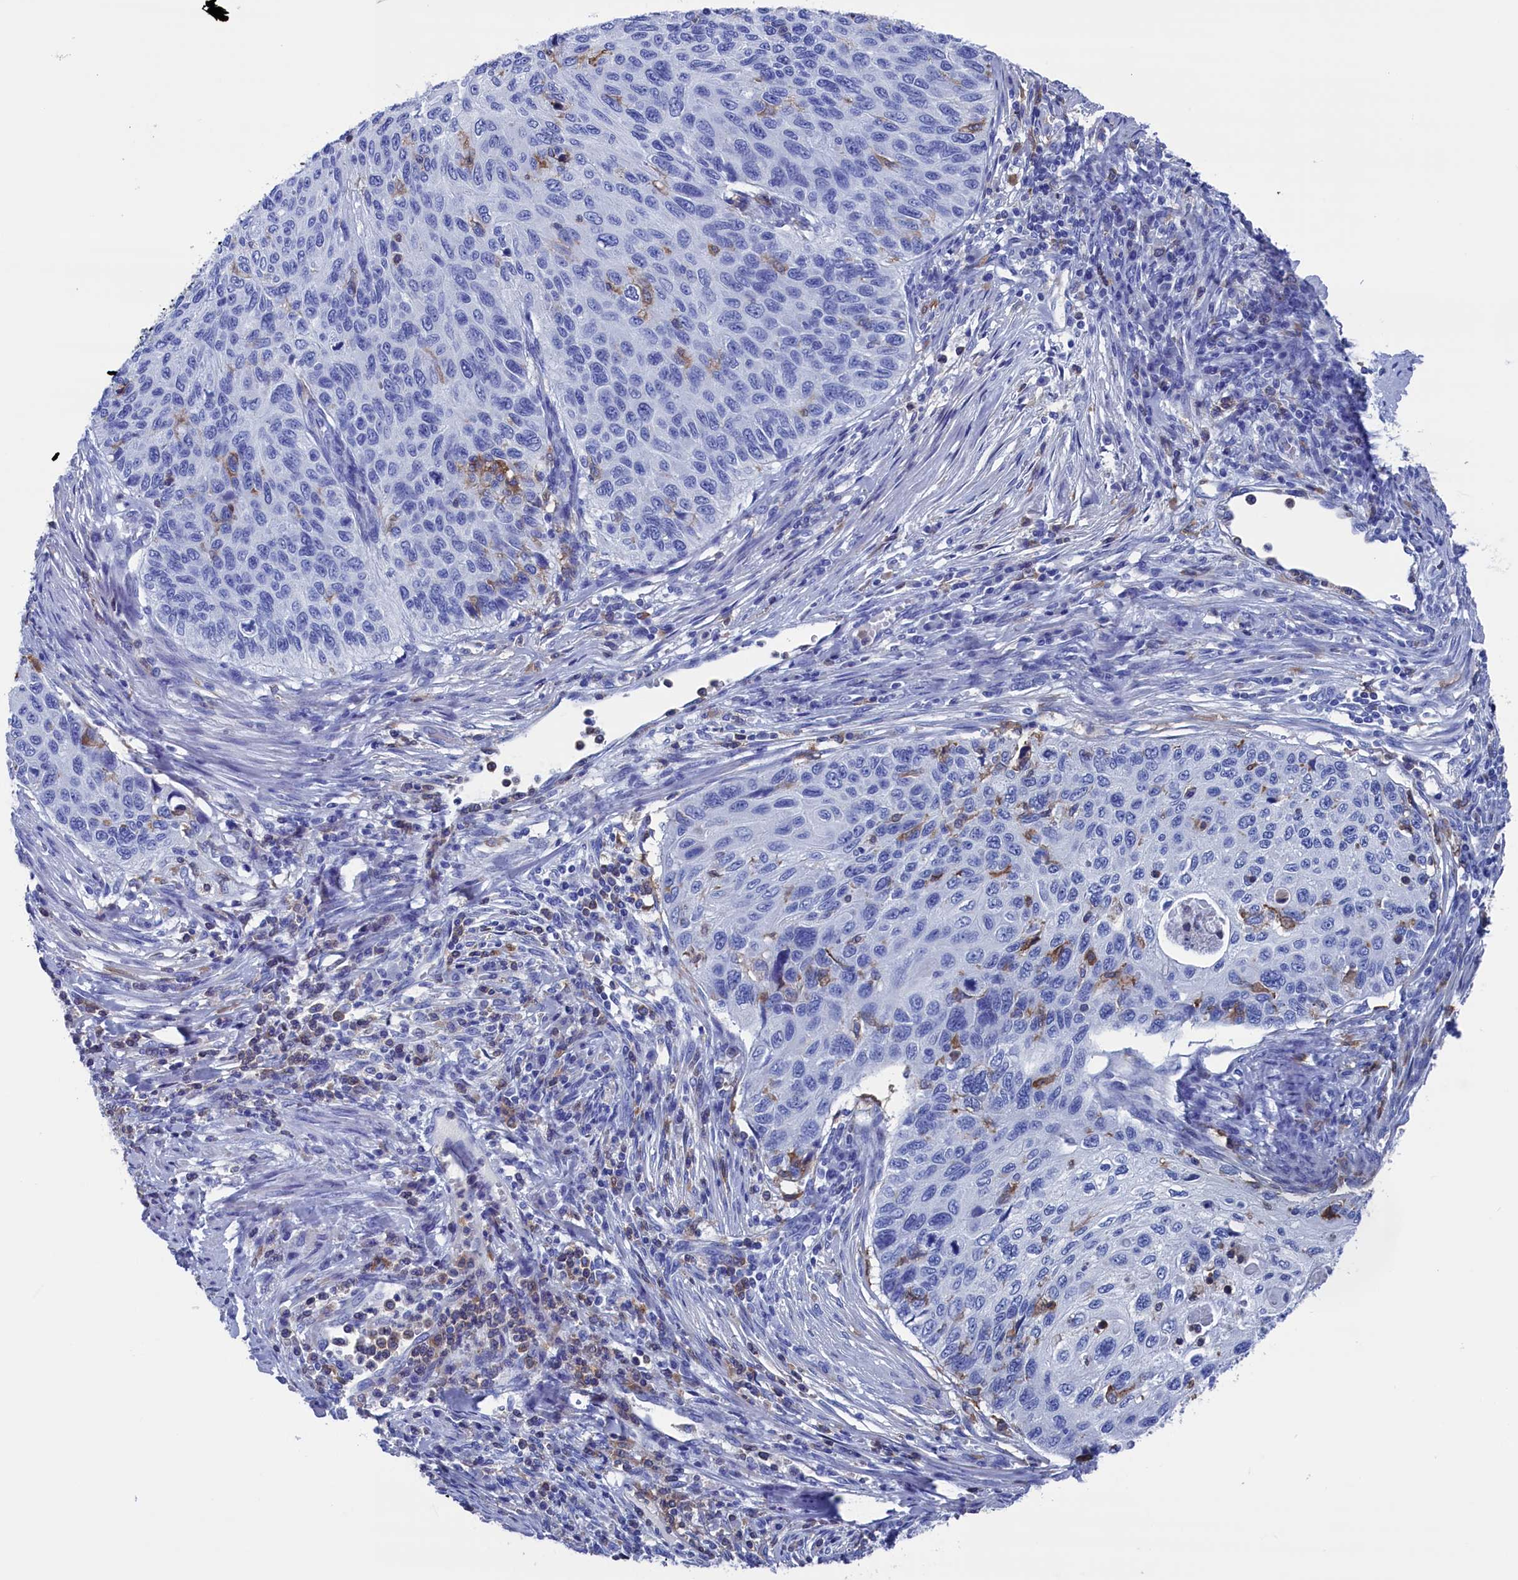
{"staining": {"intensity": "weak", "quantity": "<25%", "location": "cytoplasmic/membranous"}, "tissue": "cervical cancer", "cell_type": "Tumor cells", "image_type": "cancer", "snomed": [{"axis": "morphology", "description": "Squamous cell carcinoma, NOS"}, {"axis": "topography", "description": "Cervix"}], "caption": "IHC photomicrograph of human squamous cell carcinoma (cervical) stained for a protein (brown), which exhibits no expression in tumor cells.", "gene": "TYROBP", "patient": {"sex": "female", "age": 70}}